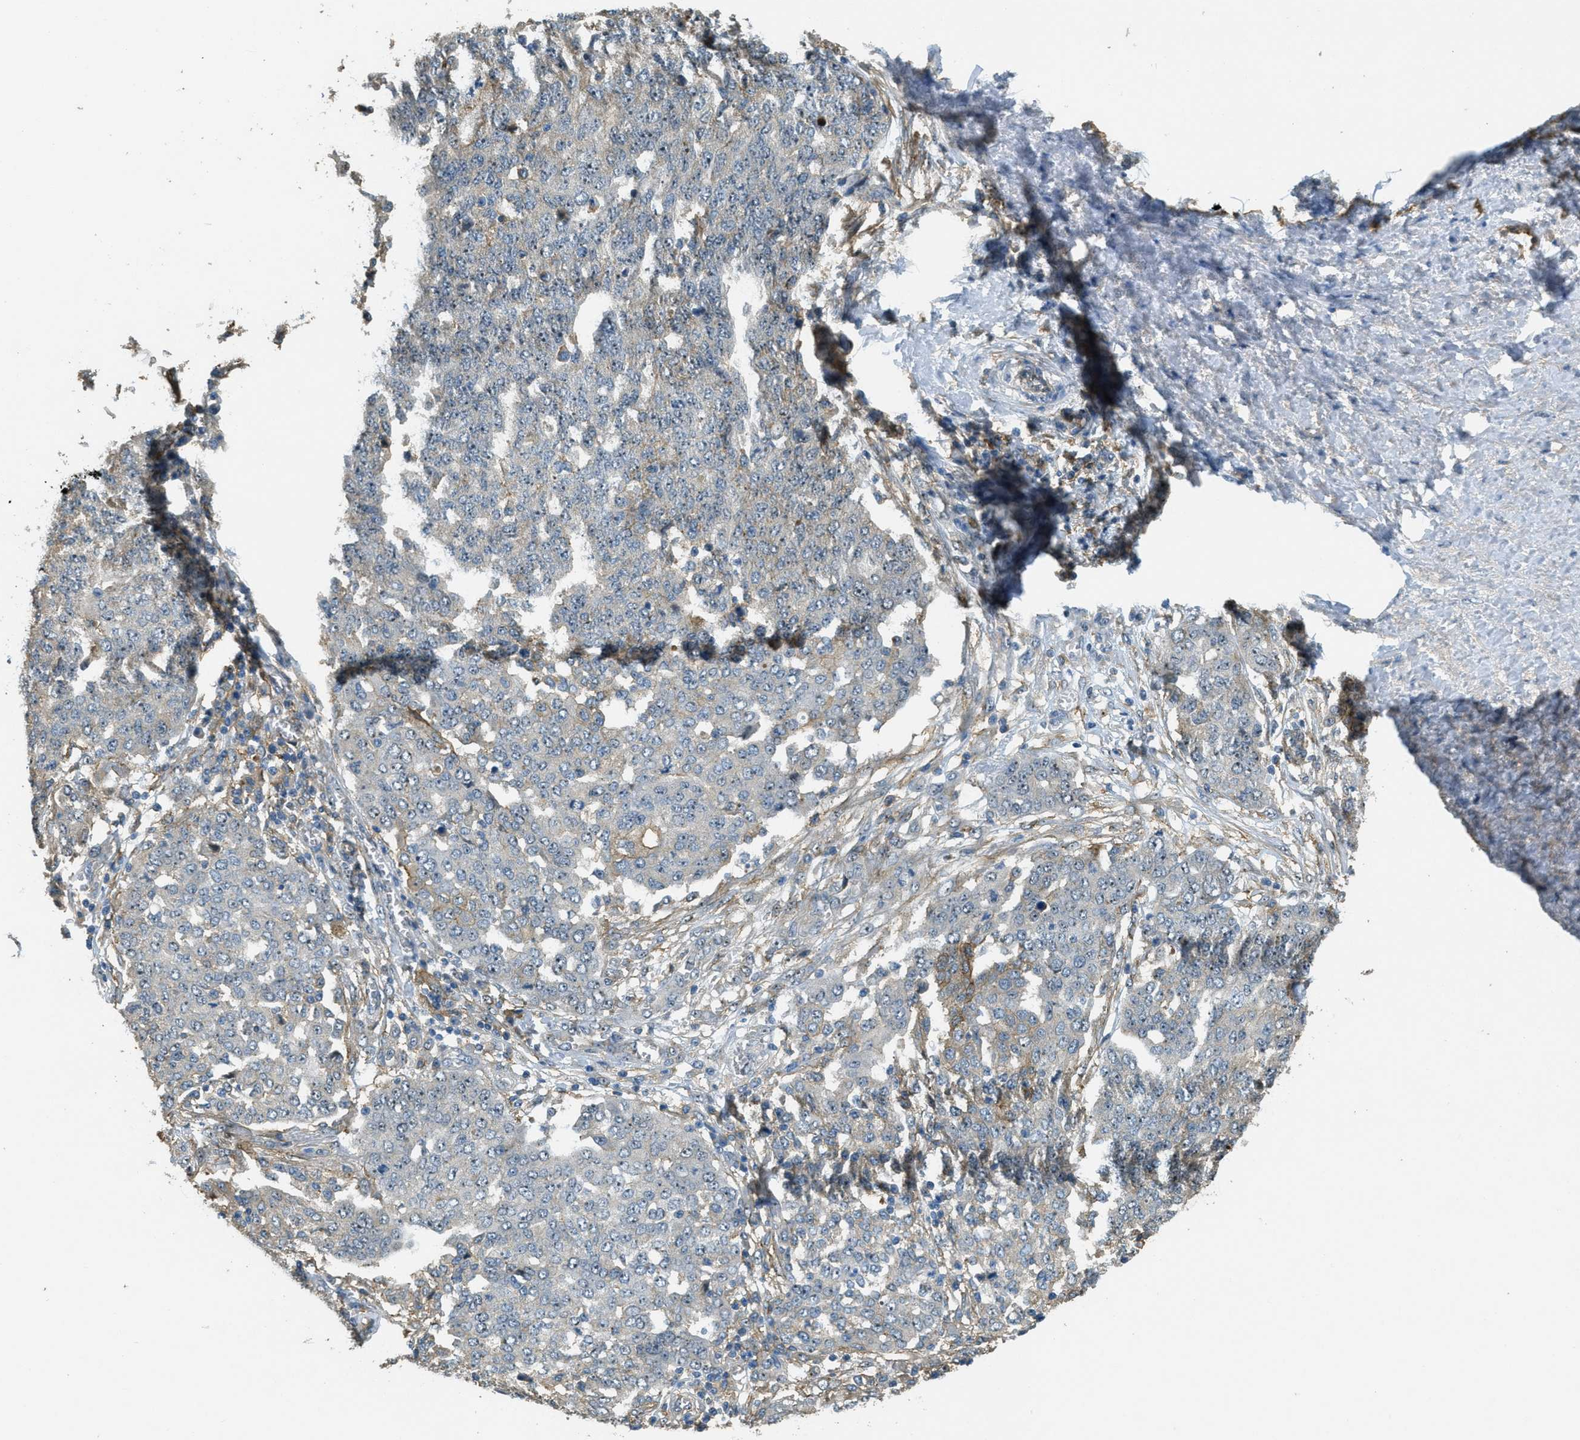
{"staining": {"intensity": "weak", "quantity": "<25%", "location": "cytoplasmic/membranous"}, "tissue": "ovarian cancer", "cell_type": "Tumor cells", "image_type": "cancer", "snomed": [{"axis": "morphology", "description": "Cystadenocarcinoma, serous, NOS"}, {"axis": "topography", "description": "Soft tissue"}, {"axis": "topography", "description": "Ovary"}], "caption": "Ovarian cancer was stained to show a protein in brown. There is no significant expression in tumor cells. (IHC, brightfield microscopy, high magnification).", "gene": "OSMR", "patient": {"sex": "female", "age": 57}}